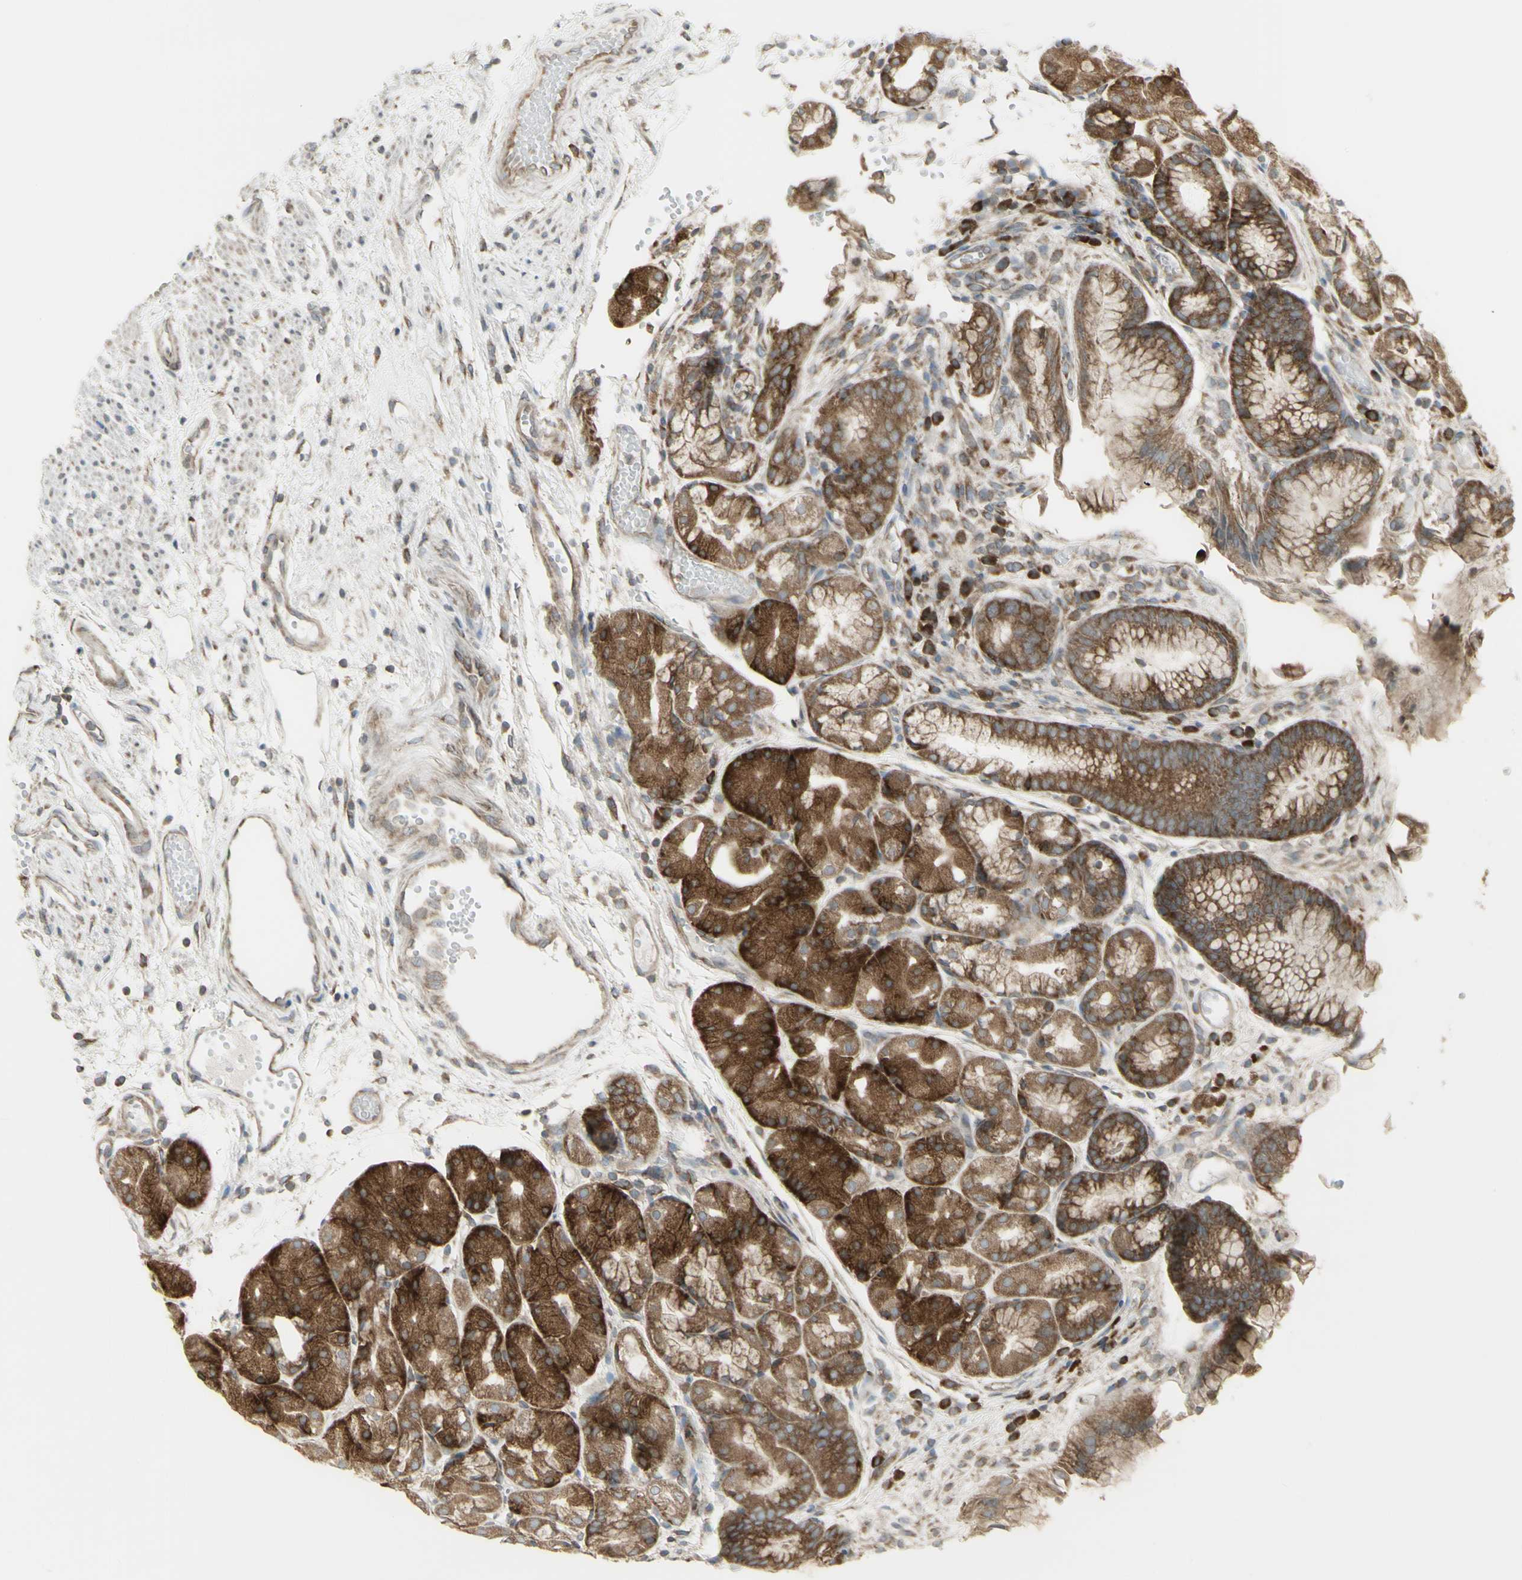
{"staining": {"intensity": "moderate", "quantity": ">75%", "location": "cytoplasmic/membranous"}, "tissue": "stomach", "cell_type": "Glandular cells", "image_type": "normal", "snomed": [{"axis": "morphology", "description": "Normal tissue, NOS"}, {"axis": "topography", "description": "Stomach, upper"}], "caption": "Glandular cells display medium levels of moderate cytoplasmic/membranous expression in about >75% of cells in normal human stomach.", "gene": "FKBP3", "patient": {"sex": "male", "age": 72}}